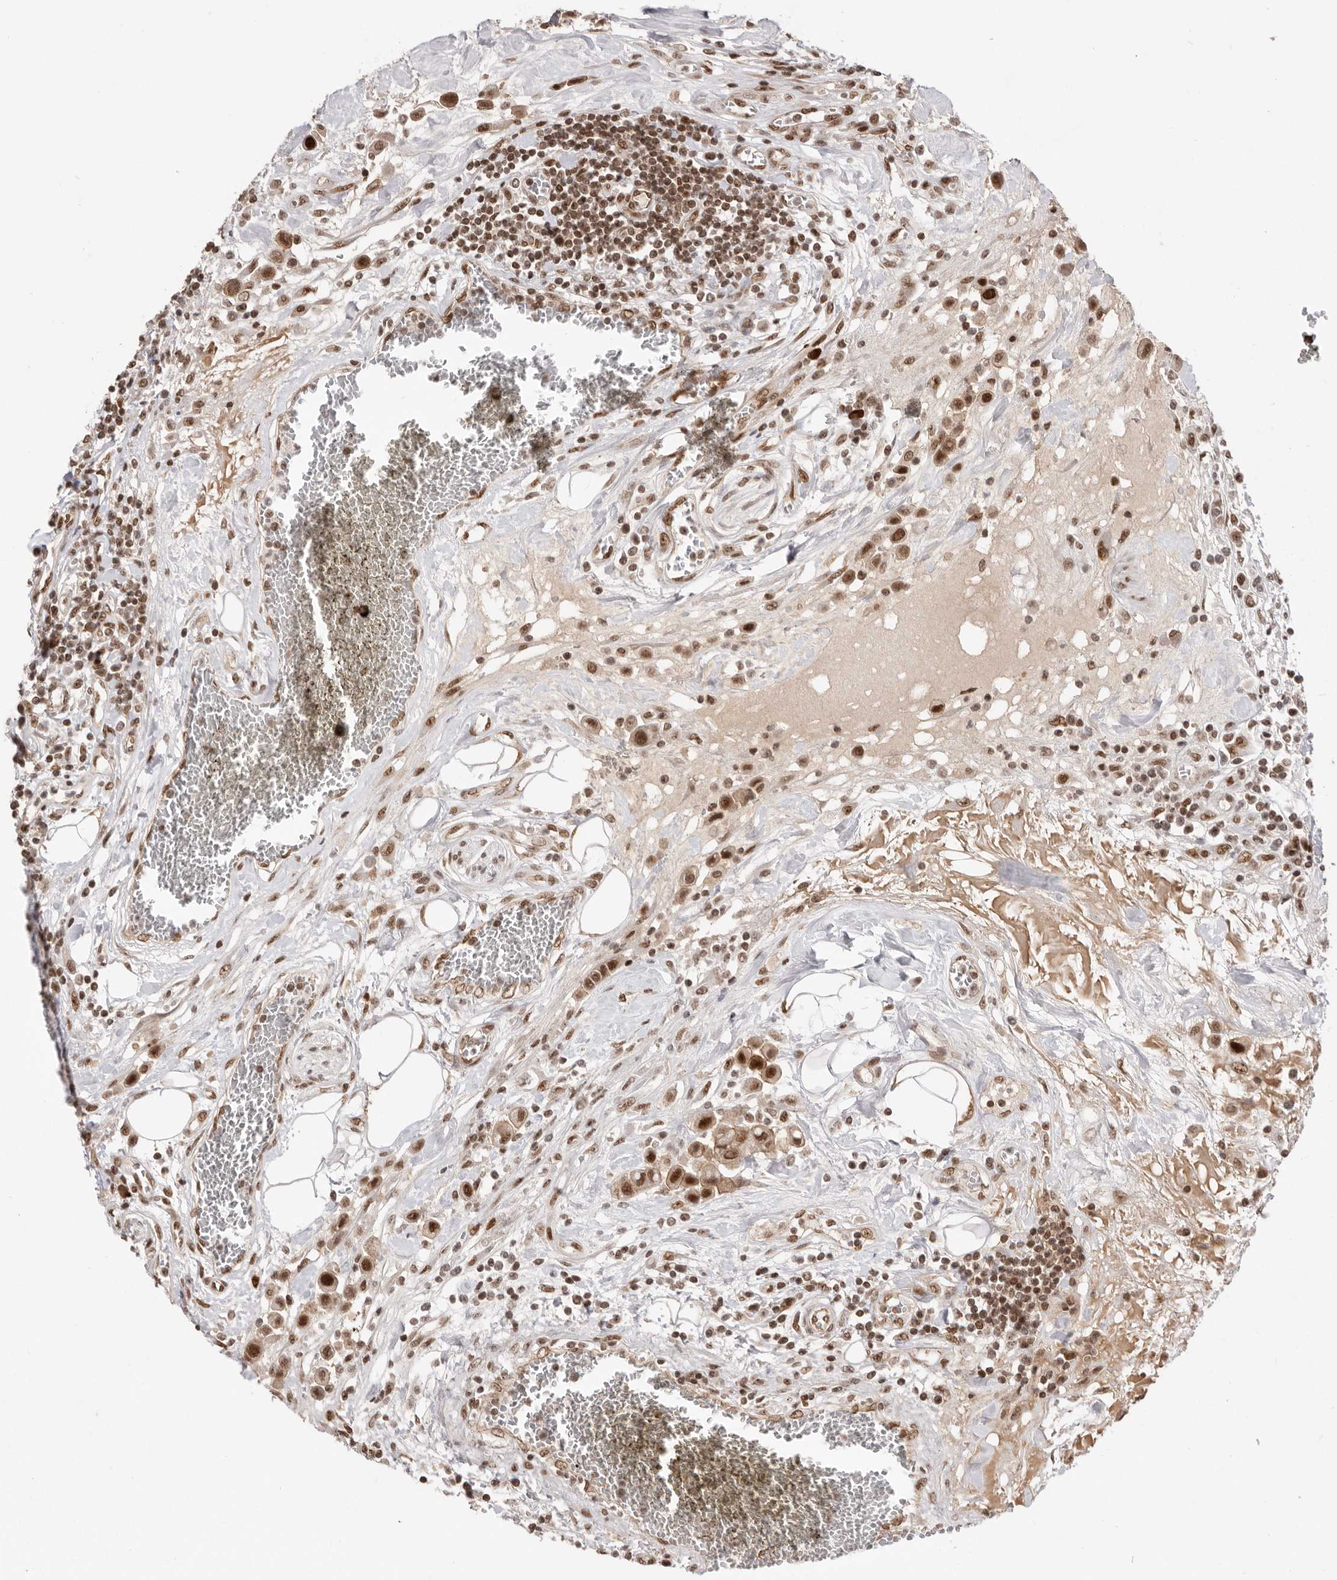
{"staining": {"intensity": "strong", "quantity": ">75%", "location": "nuclear"}, "tissue": "urothelial cancer", "cell_type": "Tumor cells", "image_type": "cancer", "snomed": [{"axis": "morphology", "description": "Urothelial carcinoma, High grade"}, {"axis": "topography", "description": "Urinary bladder"}], "caption": "Immunohistochemistry (IHC) histopathology image of neoplastic tissue: urothelial cancer stained using immunohistochemistry demonstrates high levels of strong protein expression localized specifically in the nuclear of tumor cells, appearing as a nuclear brown color.", "gene": "CHTOP", "patient": {"sex": "male", "age": 50}}